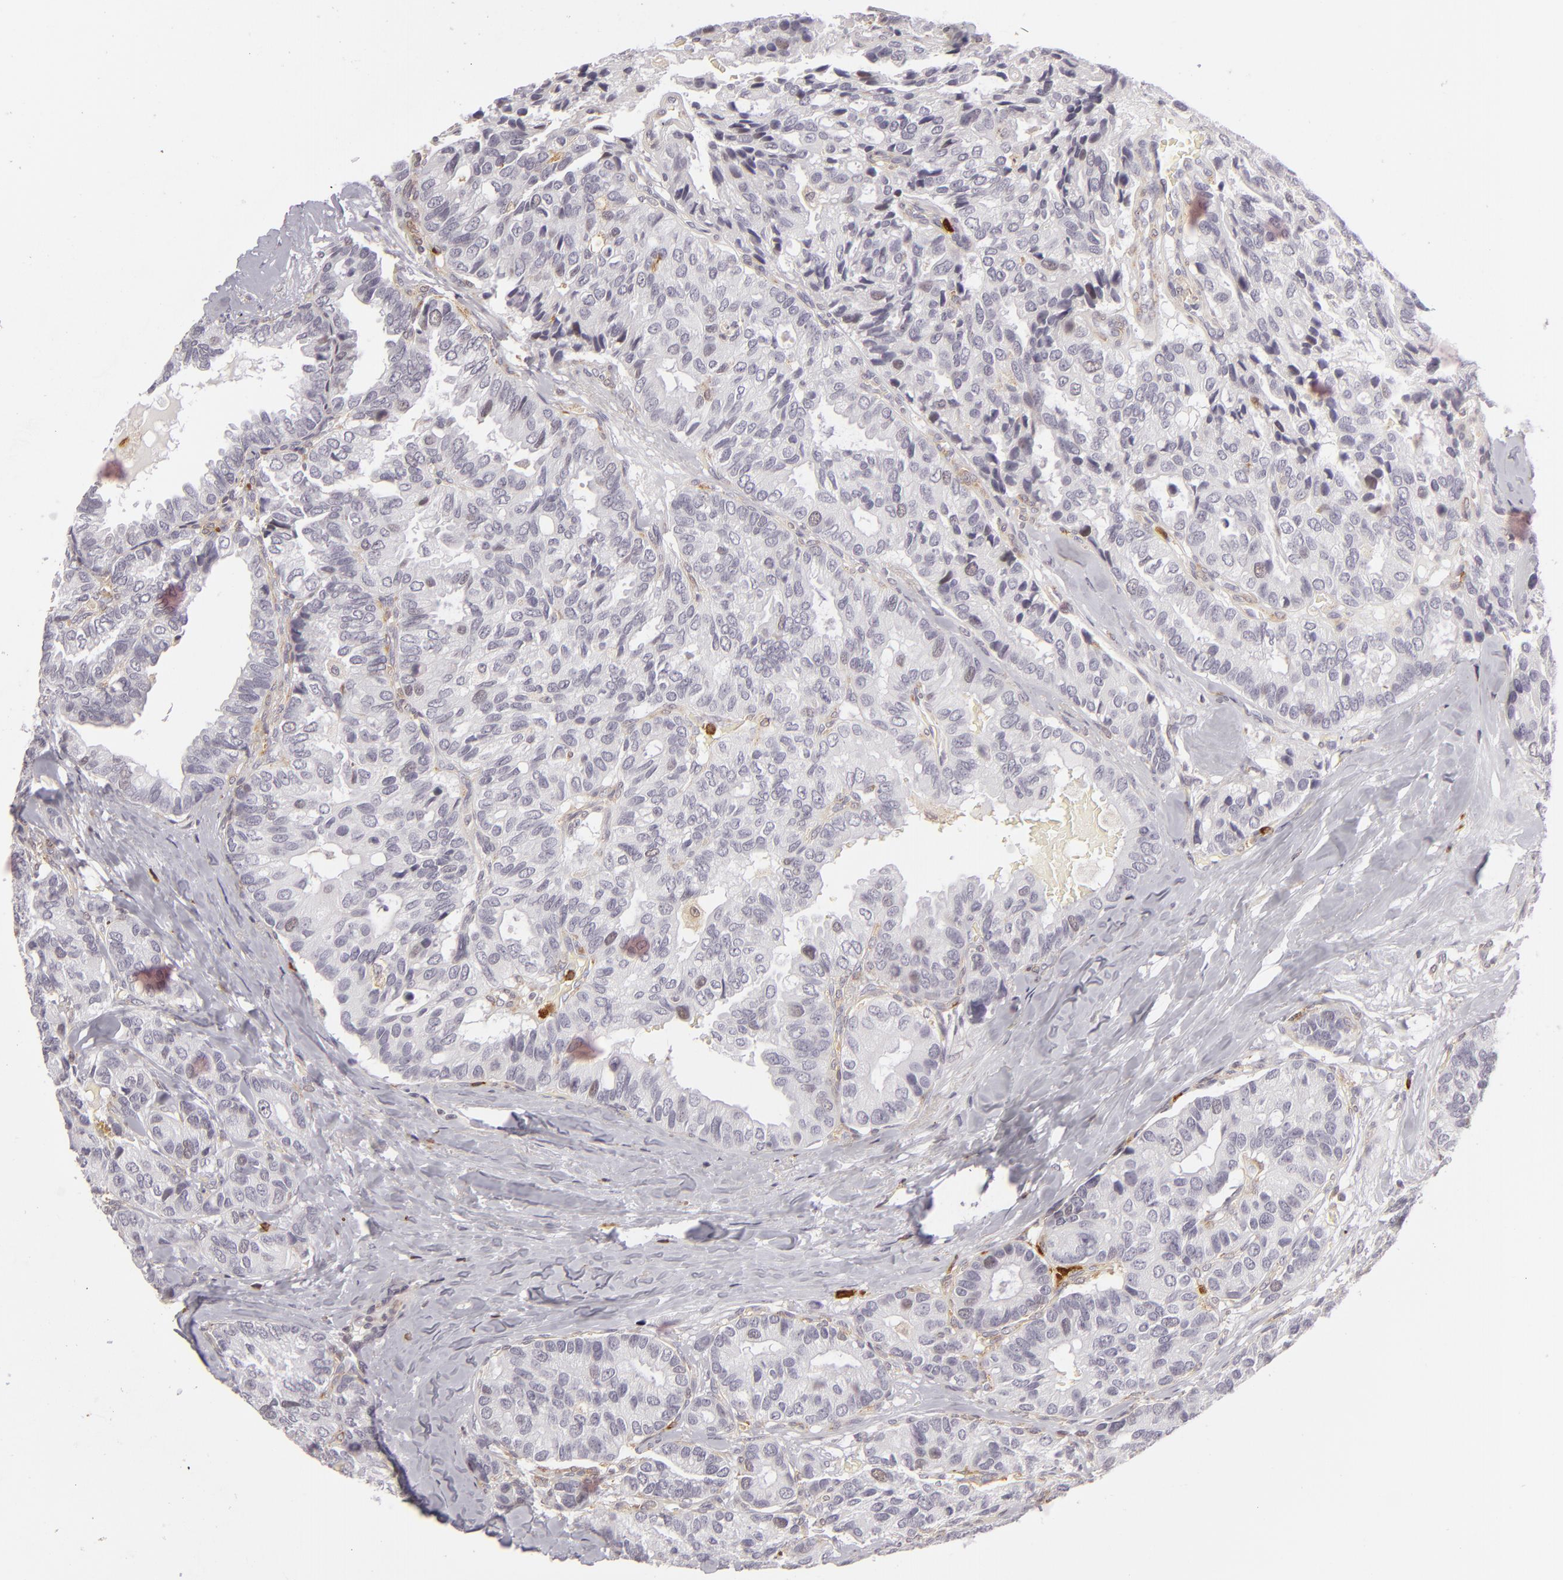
{"staining": {"intensity": "weak", "quantity": "<25%", "location": "nuclear"}, "tissue": "breast cancer", "cell_type": "Tumor cells", "image_type": "cancer", "snomed": [{"axis": "morphology", "description": "Duct carcinoma"}, {"axis": "topography", "description": "Breast"}], "caption": "High magnification brightfield microscopy of breast intraductal carcinoma stained with DAB (brown) and counterstained with hematoxylin (blue): tumor cells show no significant positivity.", "gene": "APOBEC3G", "patient": {"sex": "female", "age": 69}}